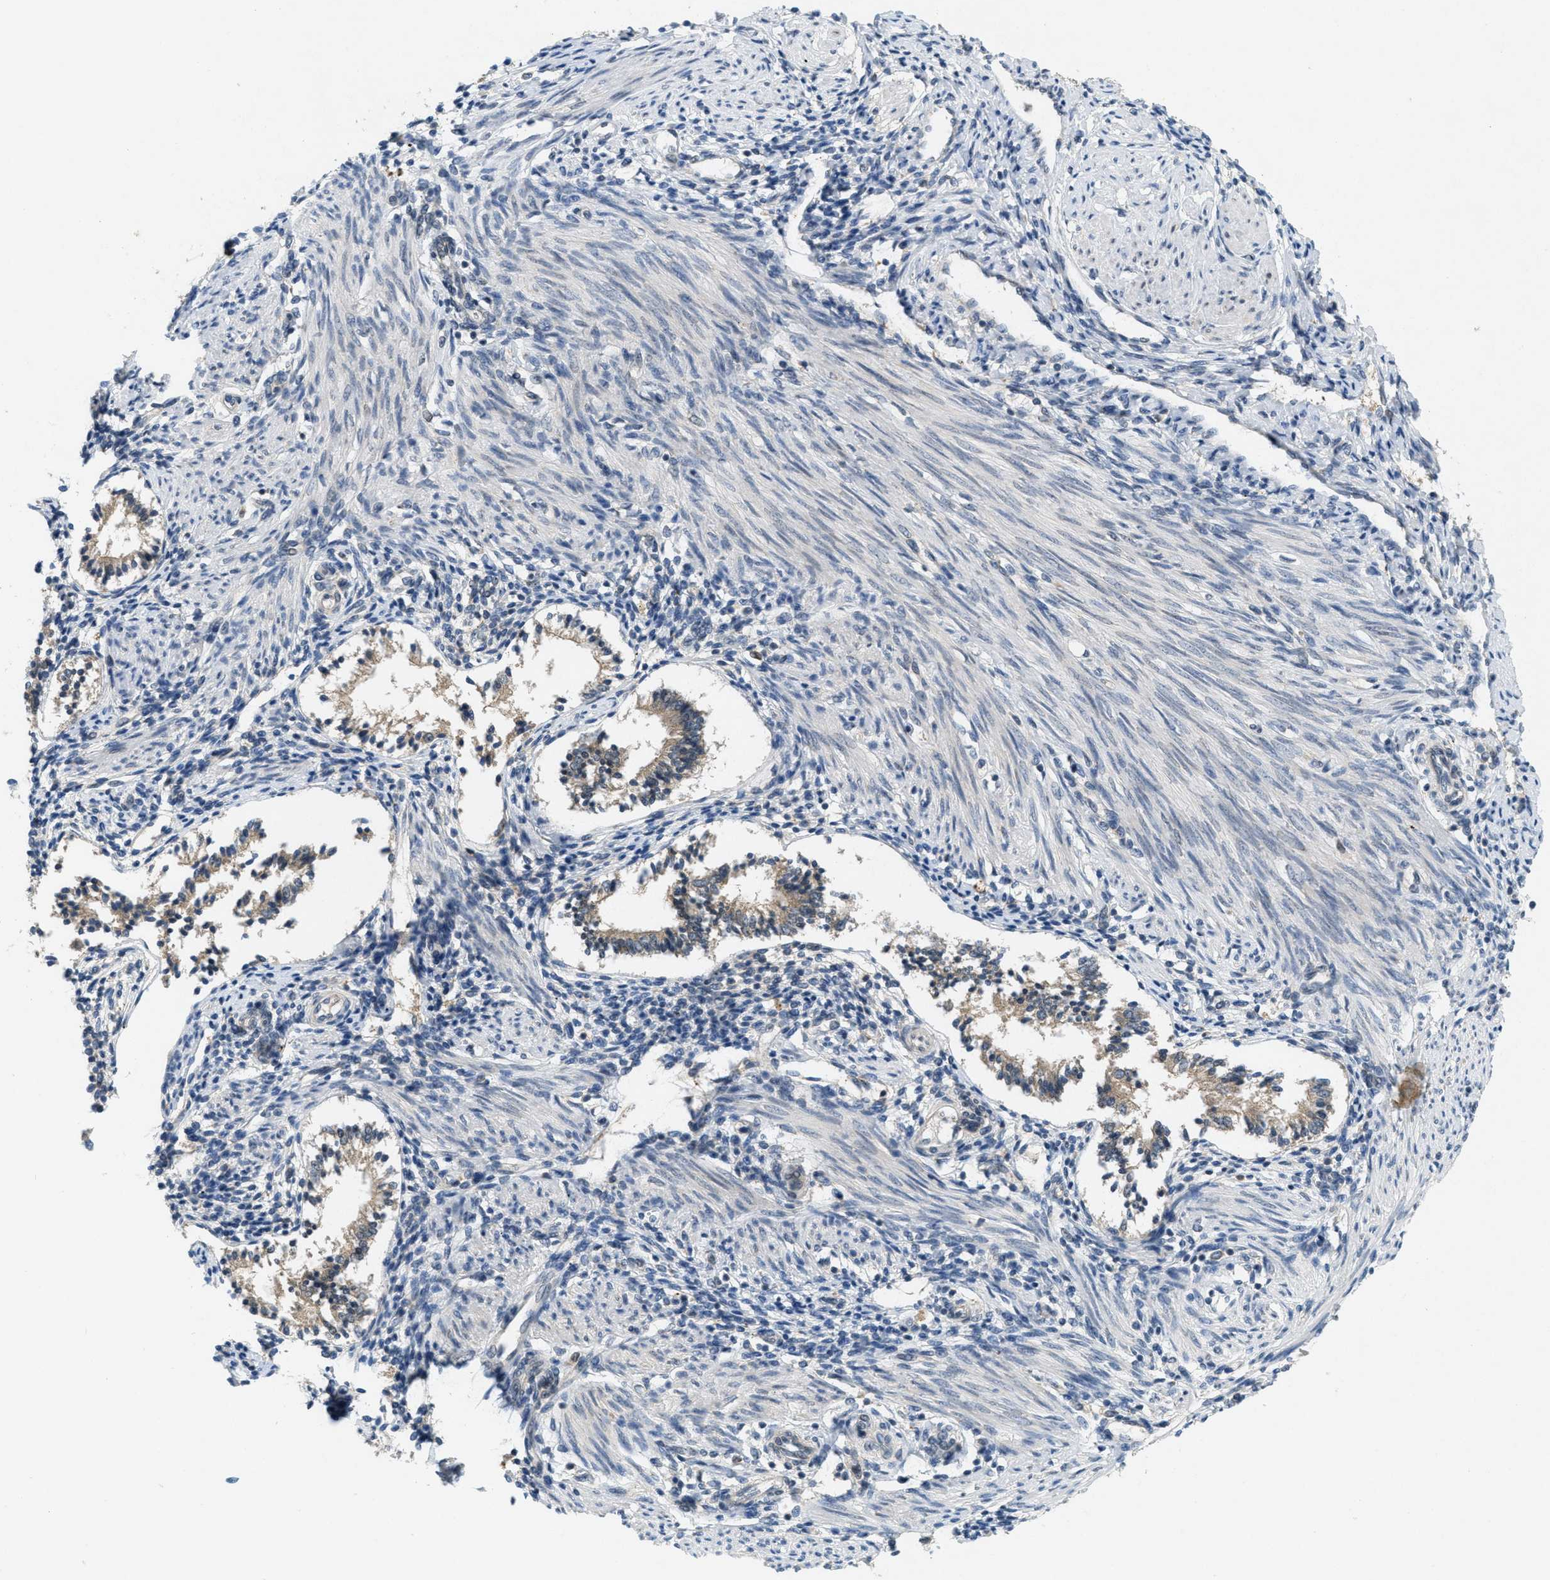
{"staining": {"intensity": "weak", "quantity": "<25%", "location": "cytoplasmic/membranous"}, "tissue": "endometrium", "cell_type": "Cells in endometrial stroma", "image_type": "normal", "snomed": [{"axis": "morphology", "description": "Normal tissue, NOS"}, {"axis": "topography", "description": "Endometrium"}], "caption": "Immunohistochemistry of unremarkable human endometrium exhibits no positivity in cells in endometrial stroma. (Stains: DAB (3,3'-diaminobenzidine) immunohistochemistry (IHC) with hematoxylin counter stain, Microscopy: brightfield microscopy at high magnification).", "gene": "SIGMAR1", "patient": {"sex": "female", "age": 42}}